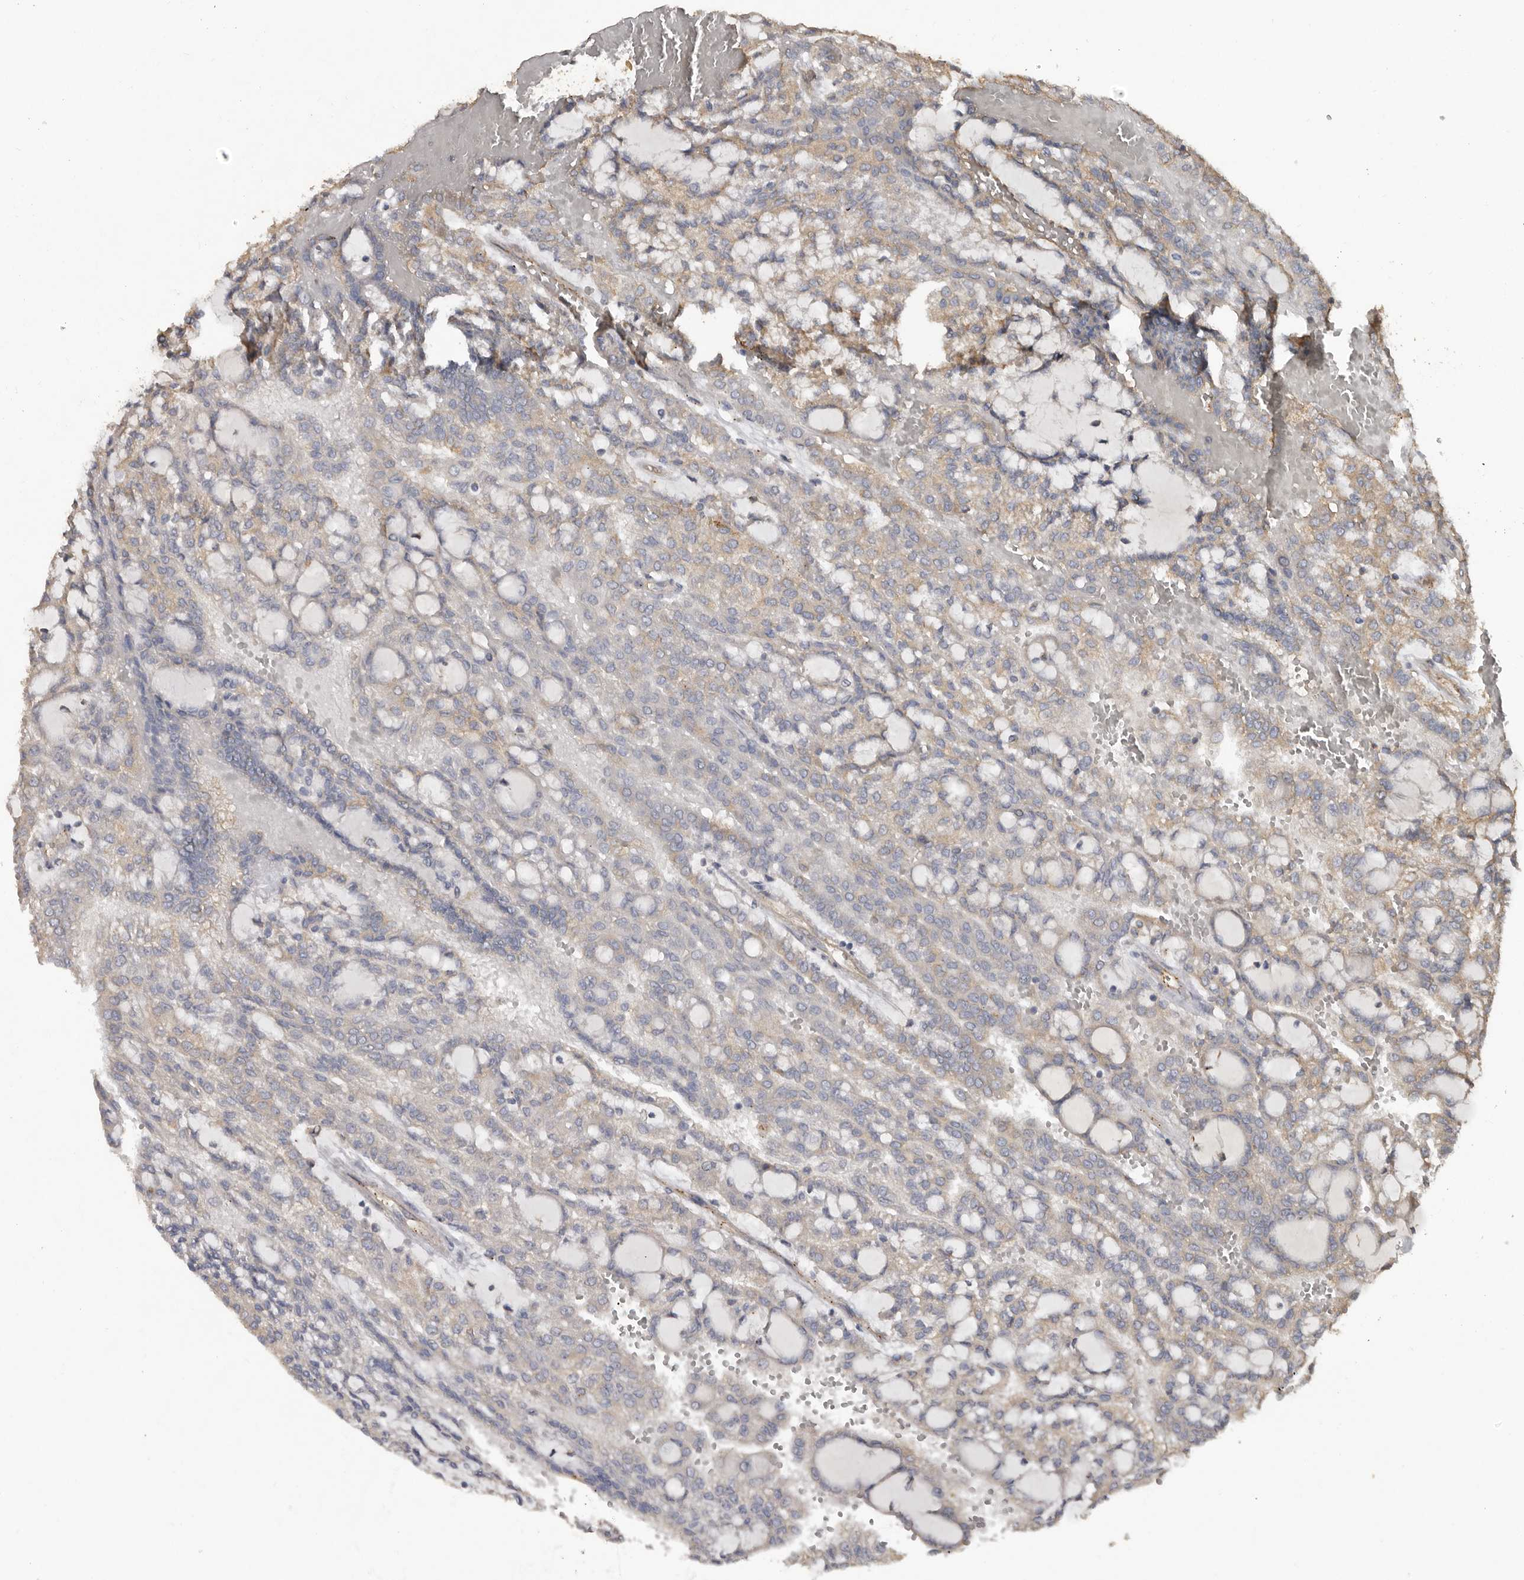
{"staining": {"intensity": "weak", "quantity": "25%-75%", "location": "cytoplasmic/membranous"}, "tissue": "renal cancer", "cell_type": "Tumor cells", "image_type": "cancer", "snomed": [{"axis": "morphology", "description": "Adenocarcinoma, NOS"}, {"axis": "topography", "description": "Kidney"}], "caption": "This image demonstrates immunohistochemistry (IHC) staining of renal cancer (adenocarcinoma), with low weak cytoplasmic/membranous positivity in about 25%-75% of tumor cells.", "gene": "FLCN", "patient": {"sex": "male", "age": 63}}